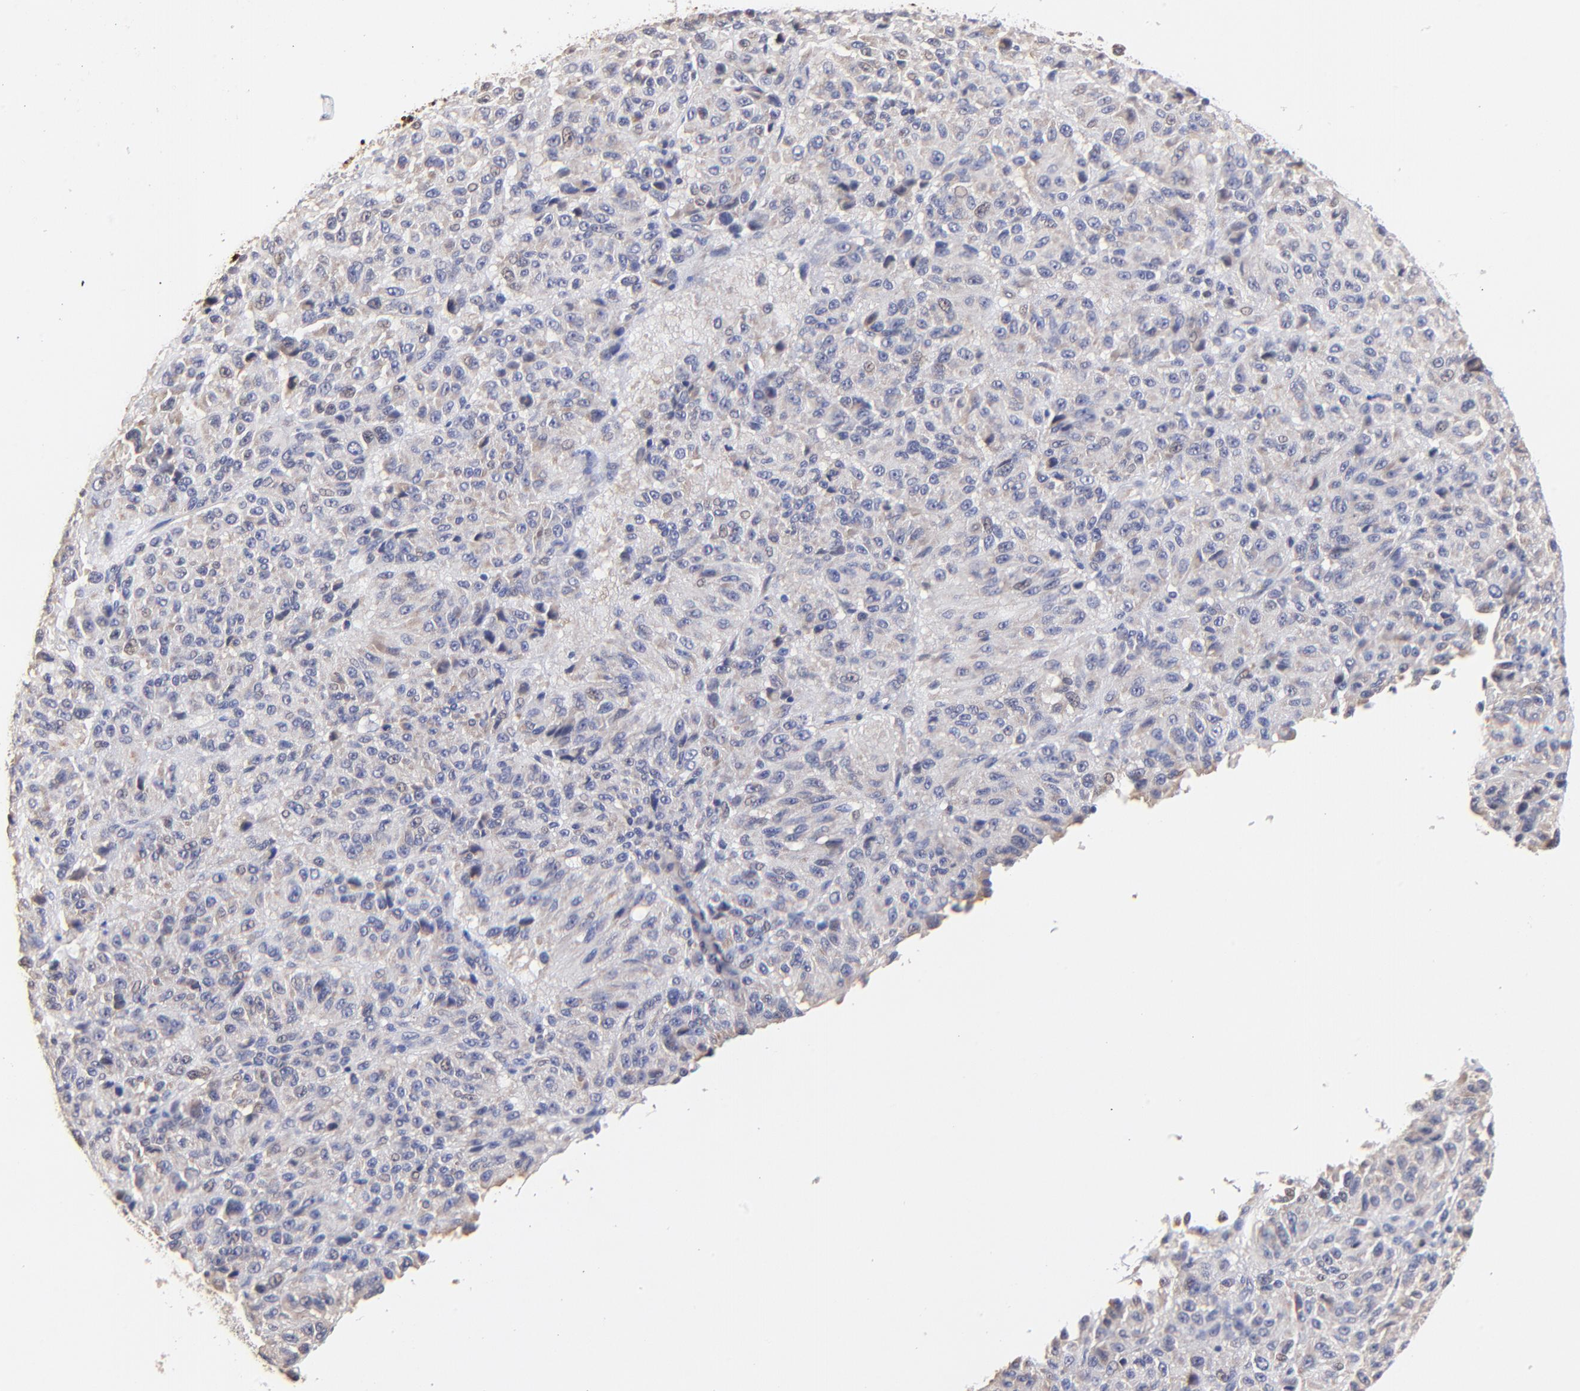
{"staining": {"intensity": "negative", "quantity": "none", "location": "none"}, "tissue": "melanoma", "cell_type": "Tumor cells", "image_type": "cancer", "snomed": [{"axis": "morphology", "description": "Malignant melanoma, Metastatic site"}, {"axis": "topography", "description": "Lung"}], "caption": "Human malignant melanoma (metastatic site) stained for a protein using immunohistochemistry exhibits no positivity in tumor cells.", "gene": "BBOF1", "patient": {"sex": "male", "age": 64}}